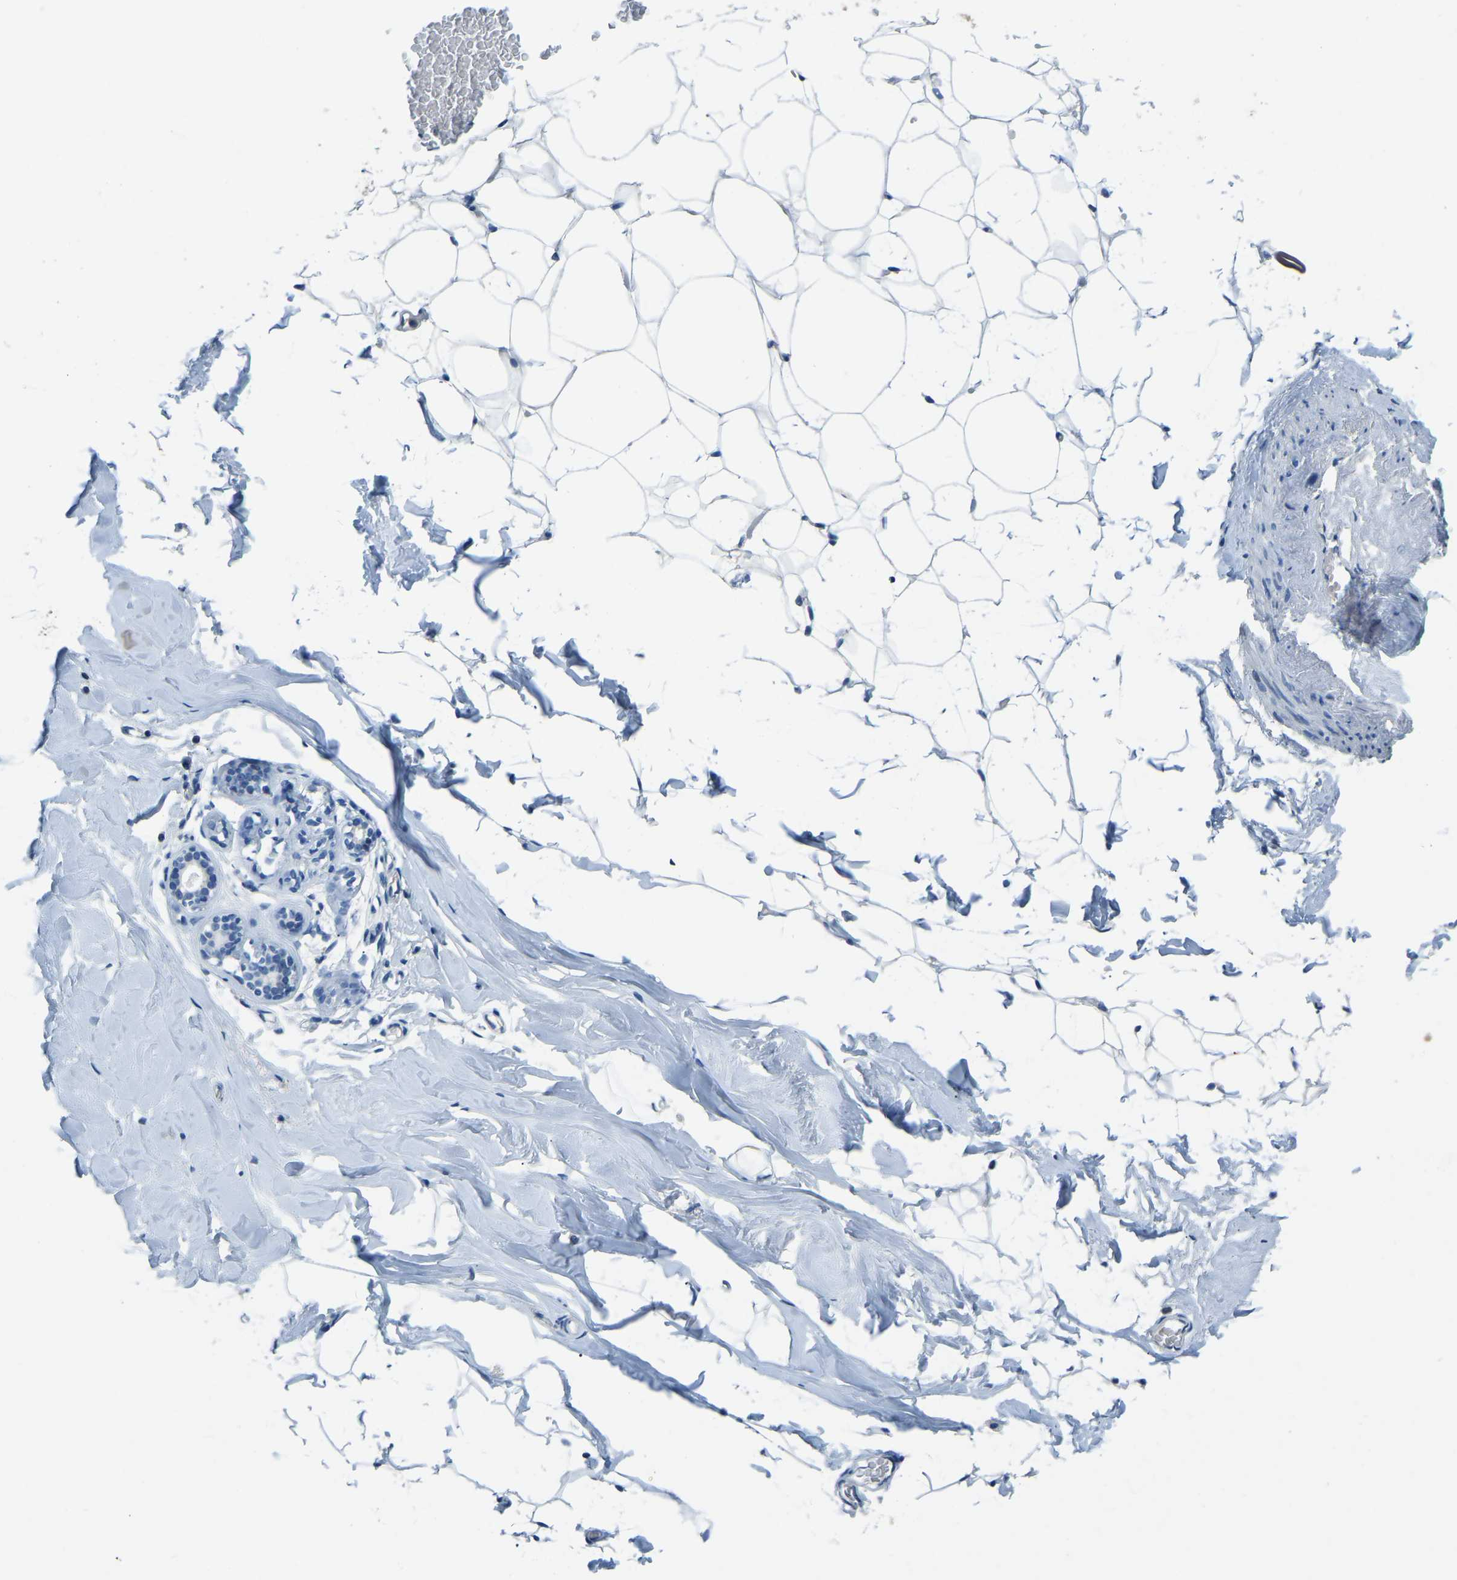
{"staining": {"intensity": "negative", "quantity": "none", "location": "none"}, "tissue": "adipose tissue", "cell_type": "Adipocytes", "image_type": "normal", "snomed": [{"axis": "morphology", "description": "Normal tissue, NOS"}, {"axis": "topography", "description": "Breast"}, {"axis": "topography", "description": "Soft tissue"}], "caption": "The immunohistochemistry (IHC) histopathology image has no significant expression in adipocytes of adipose tissue. Brightfield microscopy of IHC stained with DAB (3,3'-diaminobenzidine) (brown) and hematoxylin (blue), captured at high magnification.", "gene": "XIRP1", "patient": {"sex": "female", "age": 75}}